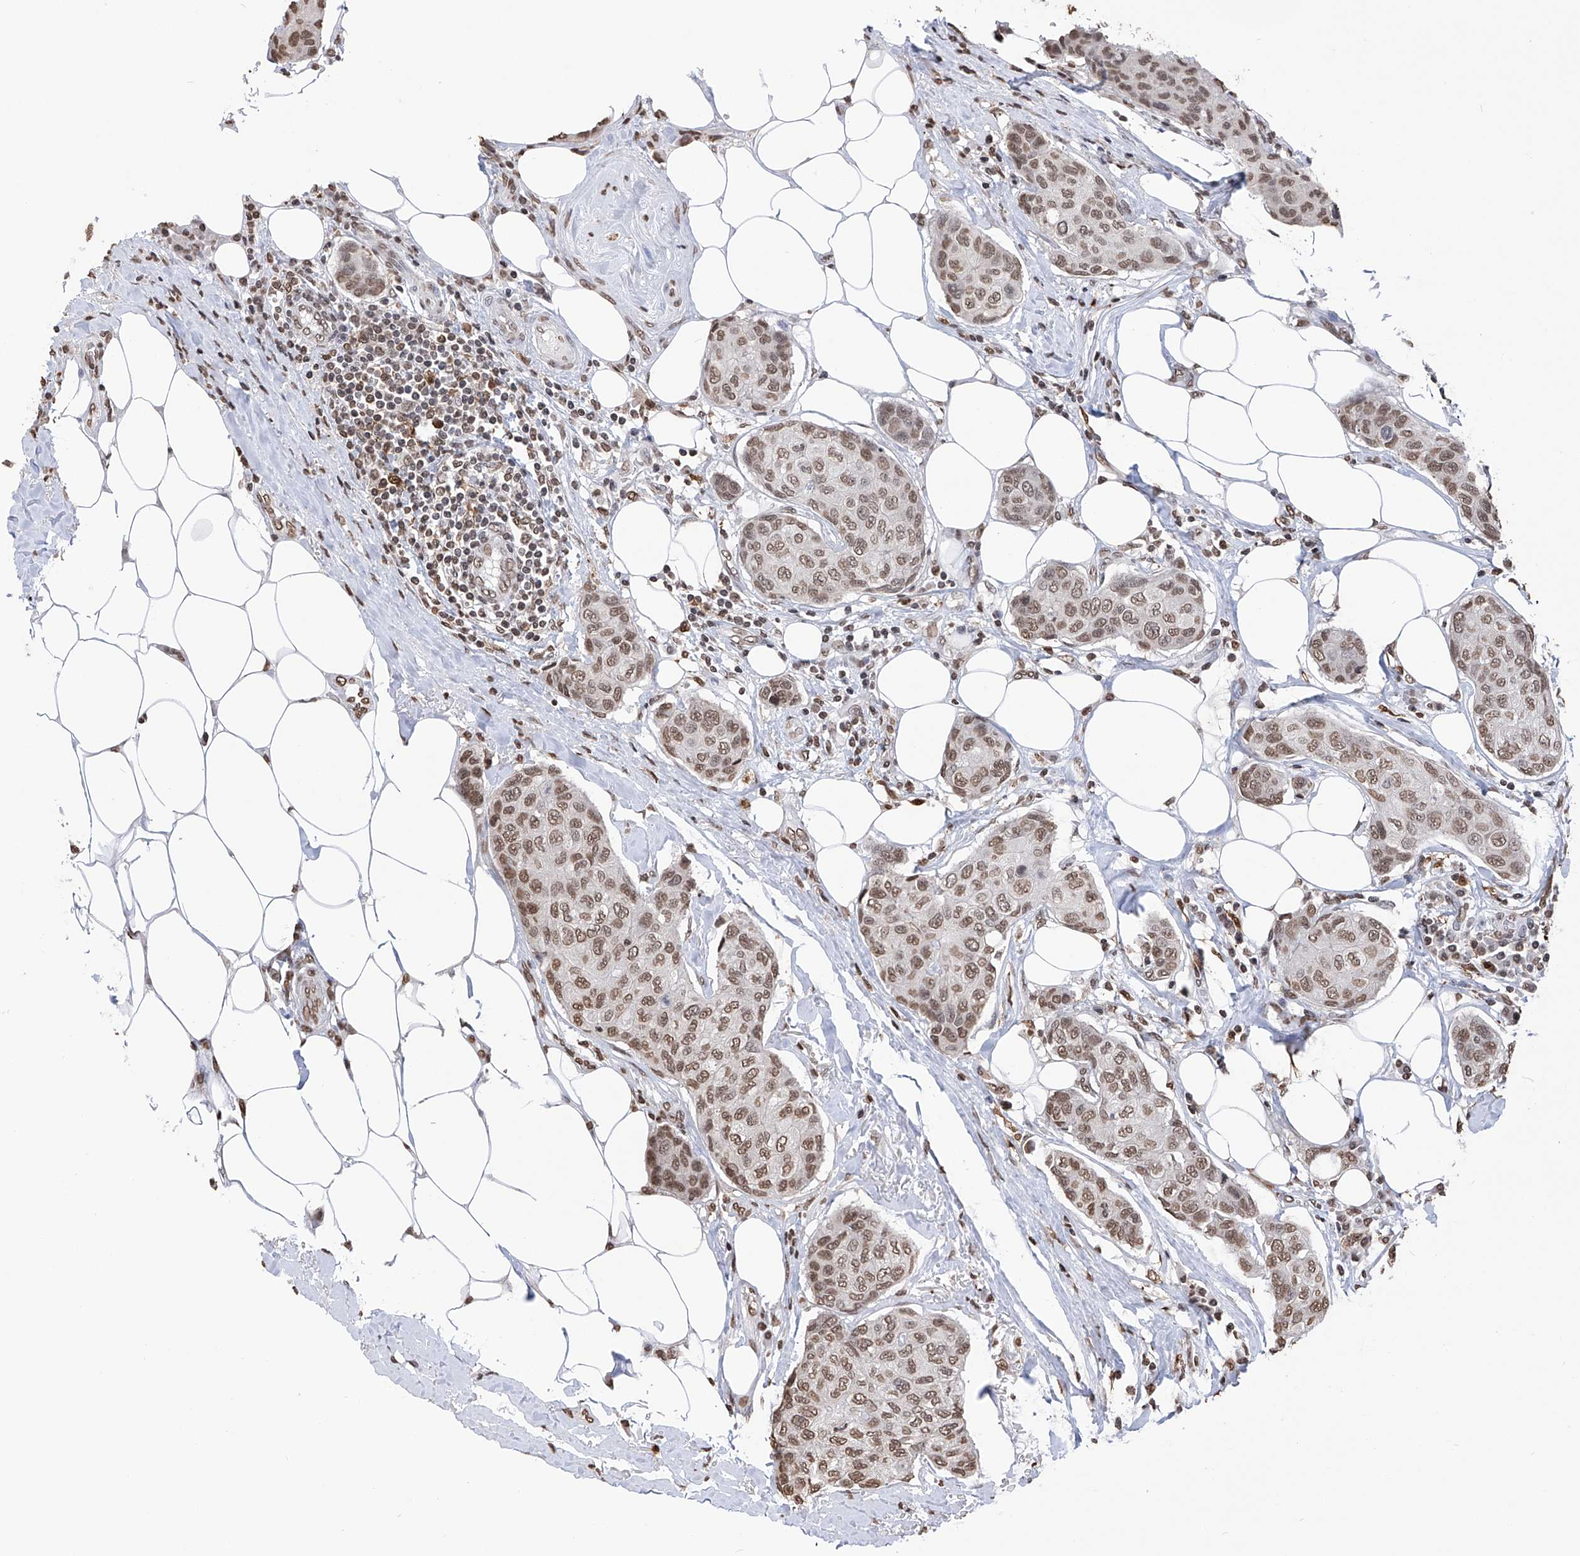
{"staining": {"intensity": "moderate", "quantity": ">75%", "location": "nuclear"}, "tissue": "breast cancer", "cell_type": "Tumor cells", "image_type": "cancer", "snomed": [{"axis": "morphology", "description": "Duct carcinoma"}, {"axis": "topography", "description": "Breast"}], "caption": "DAB (3,3'-diaminobenzidine) immunohistochemical staining of human breast cancer (intraductal carcinoma) reveals moderate nuclear protein expression in about >75% of tumor cells.", "gene": "CFAP410", "patient": {"sex": "female", "age": 80}}